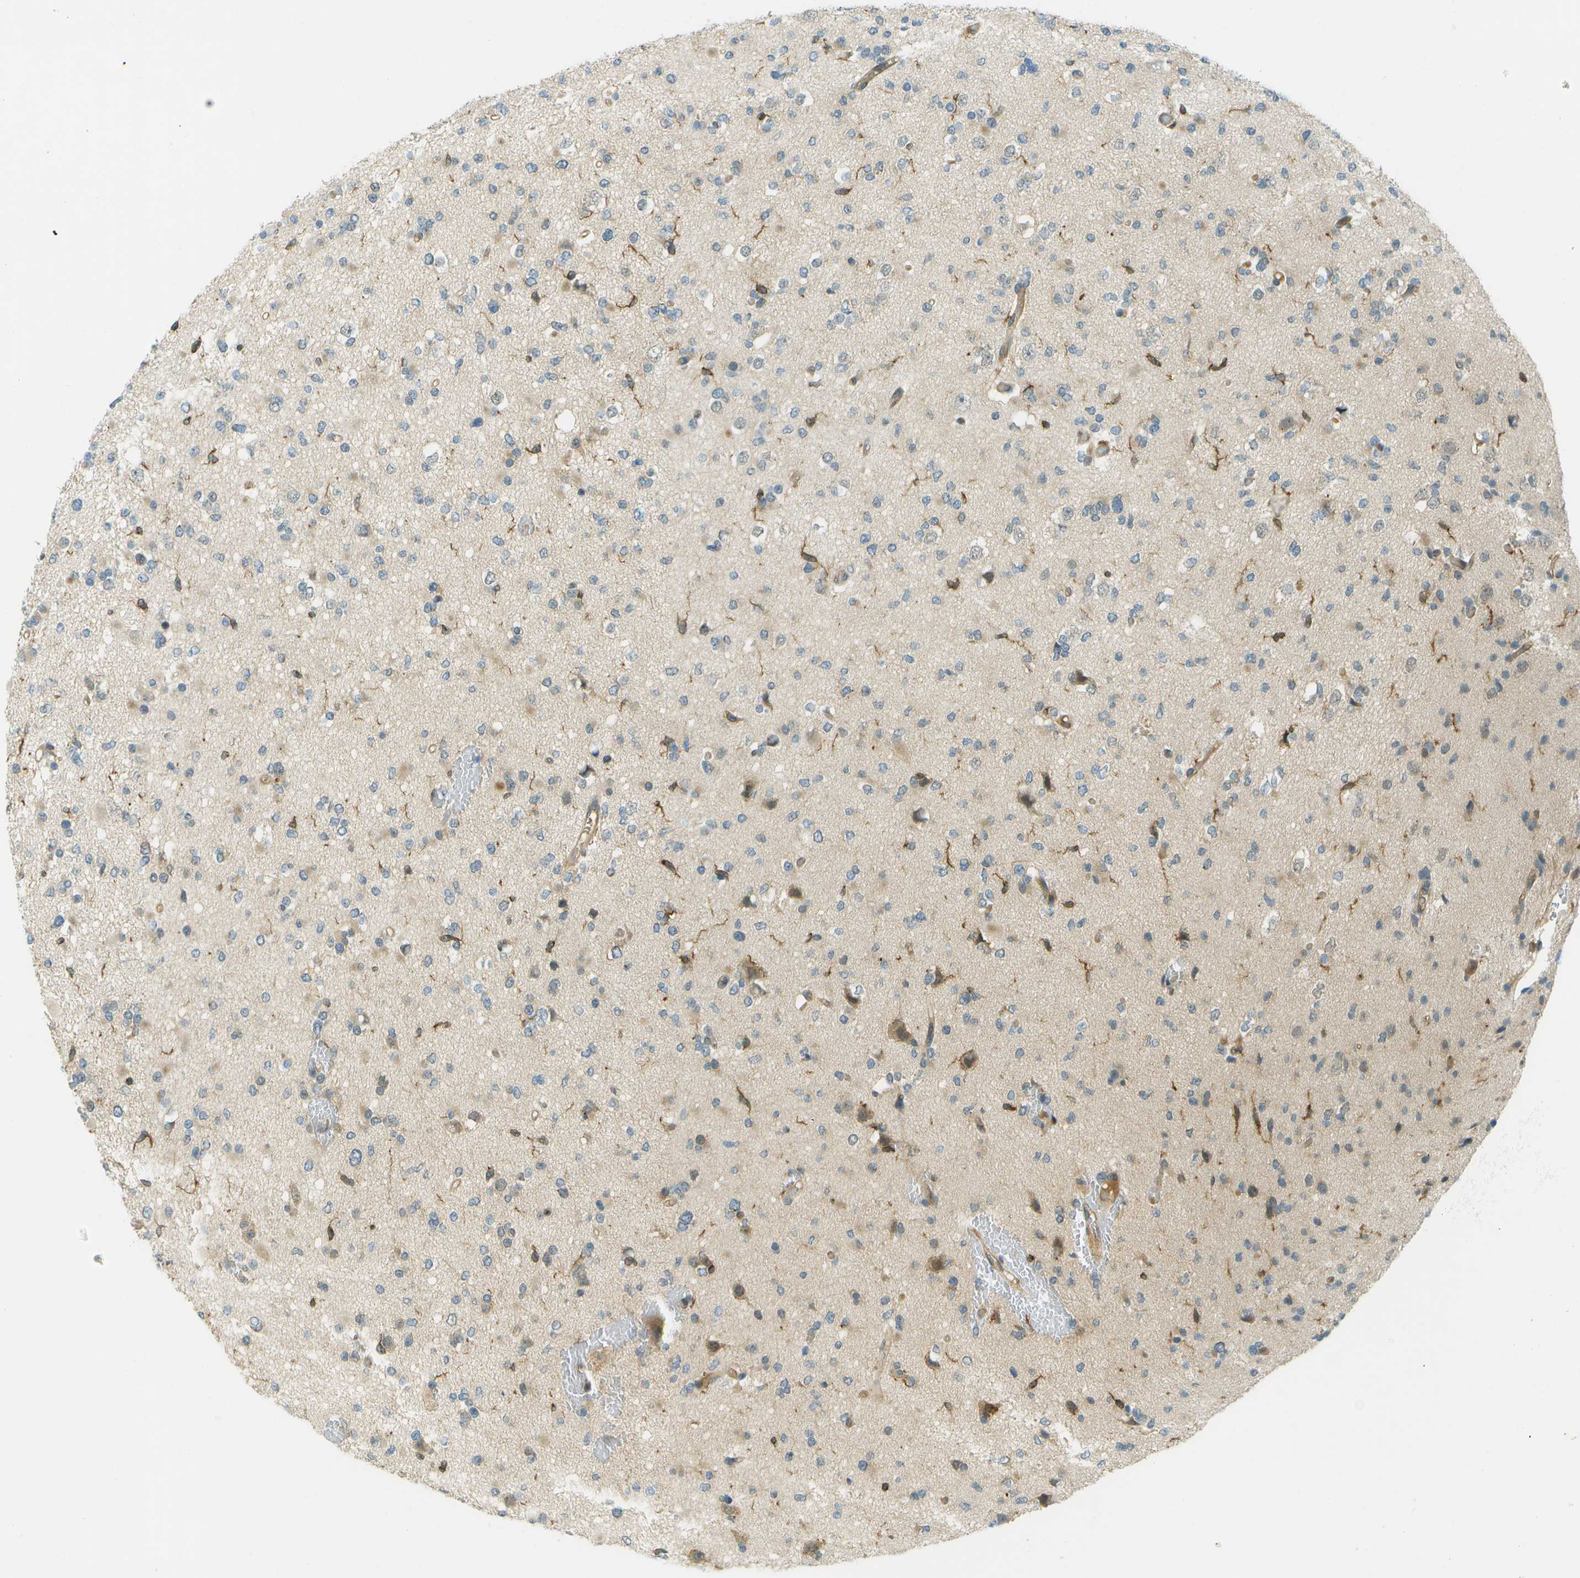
{"staining": {"intensity": "negative", "quantity": "none", "location": "none"}, "tissue": "glioma", "cell_type": "Tumor cells", "image_type": "cancer", "snomed": [{"axis": "morphology", "description": "Glioma, malignant, Low grade"}, {"axis": "topography", "description": "Brain"}], "caption": "Malignant glioma (low-grade) was stained to show a protein in brown. There is no significant staining in tumor cells.", "gene": "TMTC1", "patient": {"sex": "female", "age": 22}}